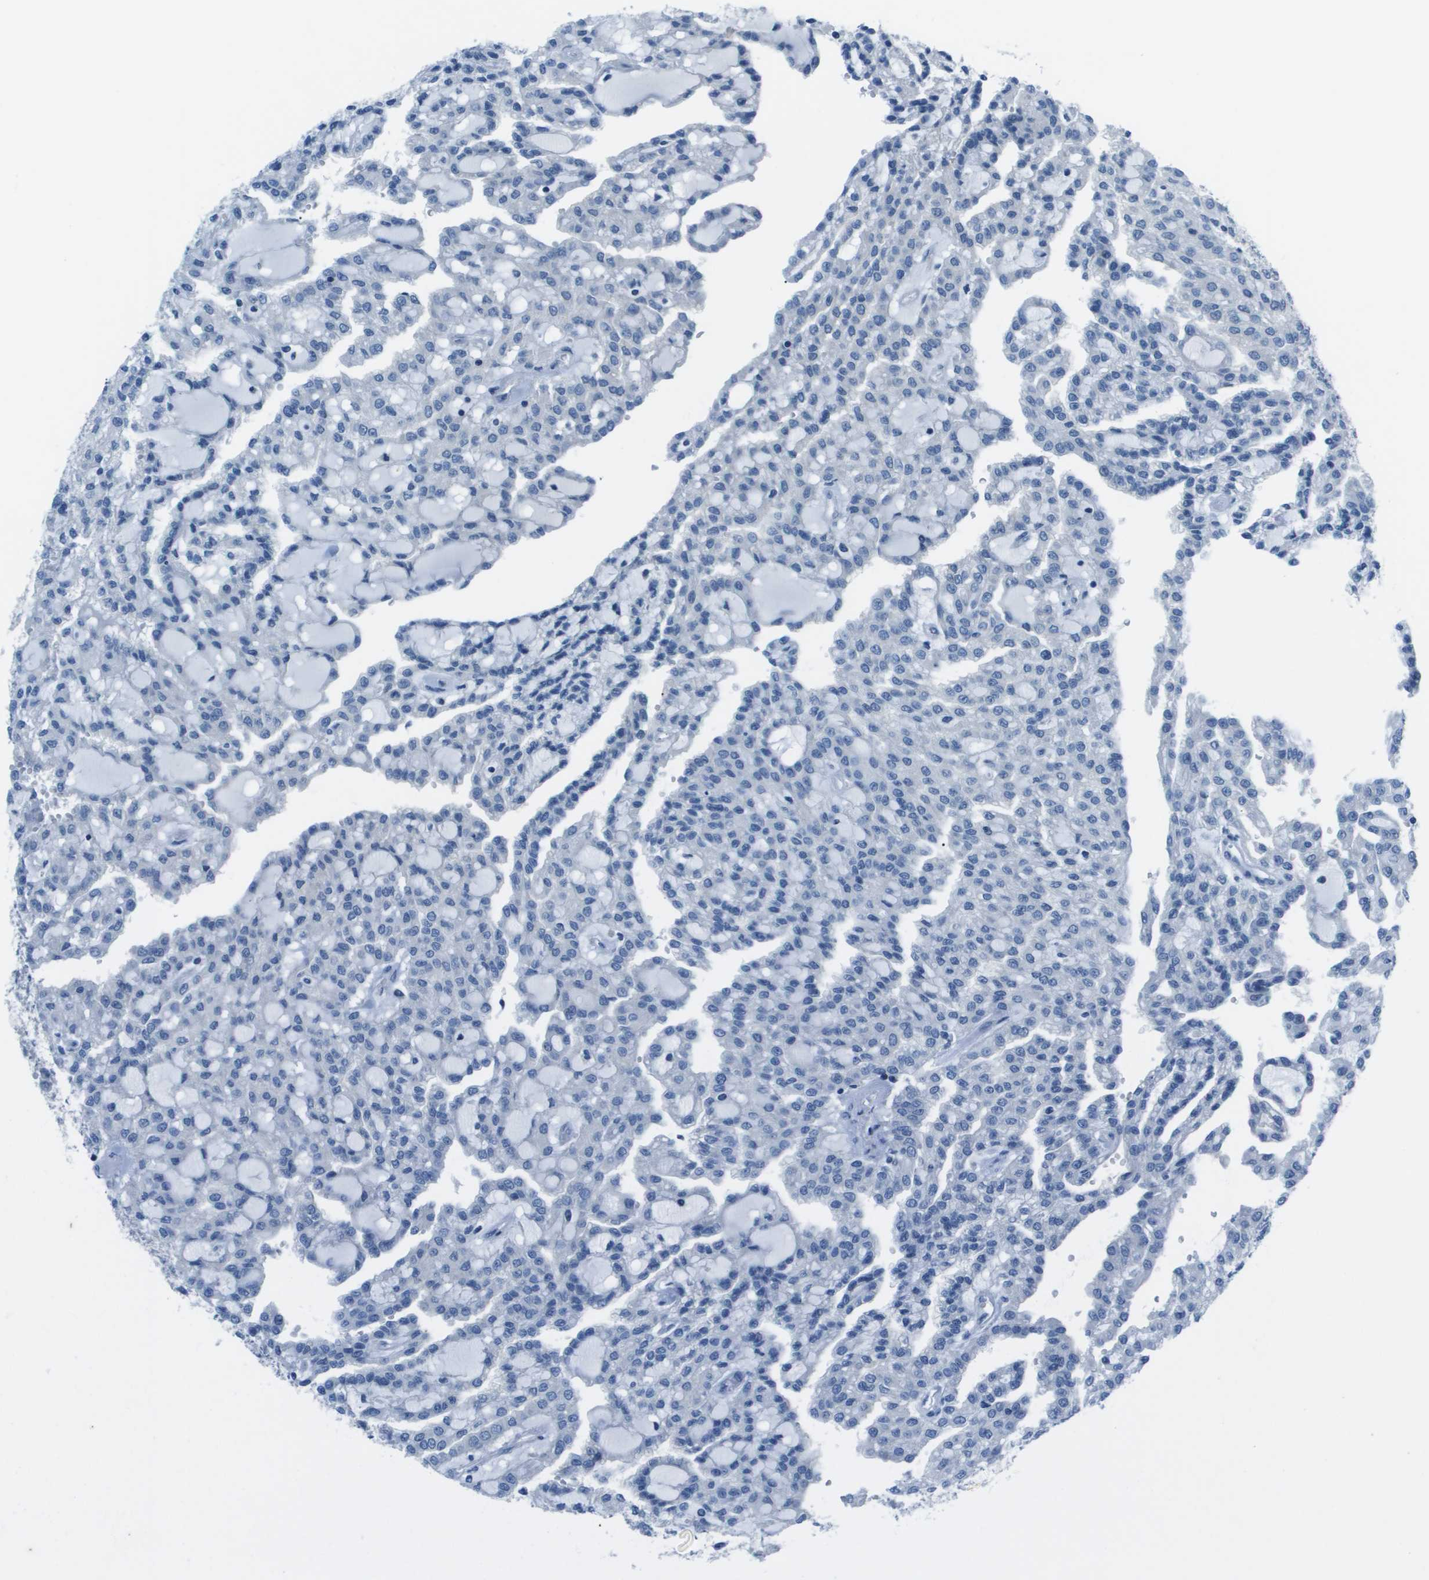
{"staining": {"intensity": "negative", "quantity": "none", "location": "none"}, "tissue": "renal cancer", "cell_type": "Tumor cells", "image_type": "cancer", "snomed": [{"axis": "morphology", "description": "Adenocarcinoma, NOS"}, {"axis": "topography", "description": "Kidney"}], "caption": "A high-resolution photomicrograph shows IHC staining of renal cancer, which shows no significant staining in tumor cells. (DAB immunohistochemistry with hematoxylin counter stain).", "gene": "STIP1", "patient": {"sex": "male", "age": 63}}